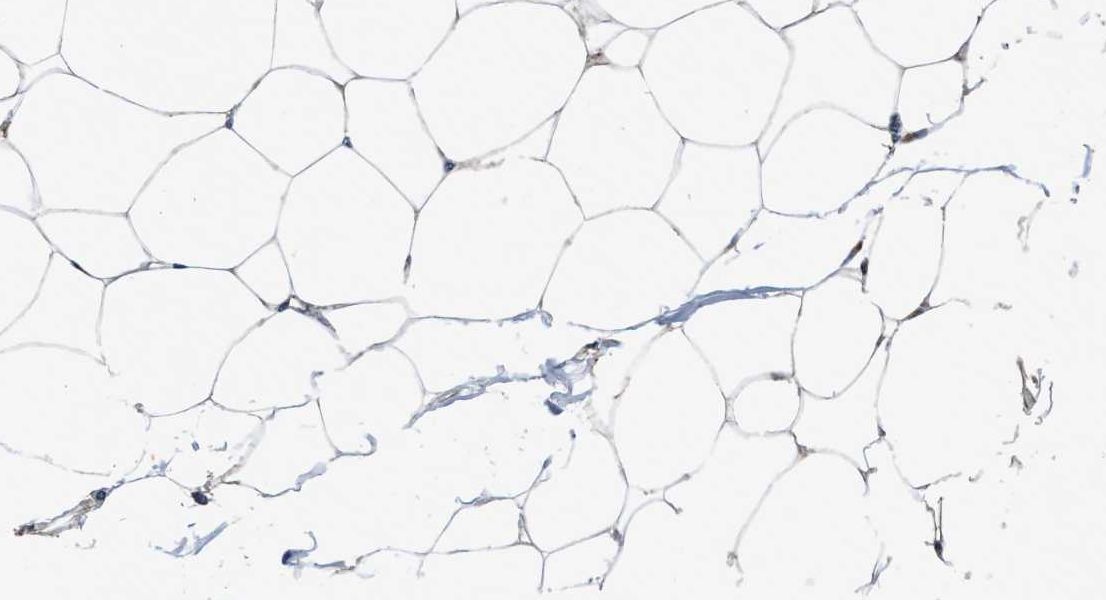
{"staining": {"intensity": "weak", "quantity": "25%-75%", "location": "cytoplasmic/membranous"}, "tissue": "adipose tissue", "cell_type": "Adipocytes", "image_type": "normal", "snomed": [{"axis": "morphology", "description": "Normal tissue, NOS"}, {"axis": "morphology", "description": "Adenocarcinoma, NOS"}, {"axis": "topography", "description": "Colon"}, {"axis": "topography", "description": "Peripheral nerve tissue"}], "caption": "Immunohistochemical staining of normal human adipose tissue shows weak cytoplasmic/membranous protein positivity in approximately 25%-75% of adipocytes.", "gene": "C2orf66", "patient": {"sex": "male", "age": 14}}